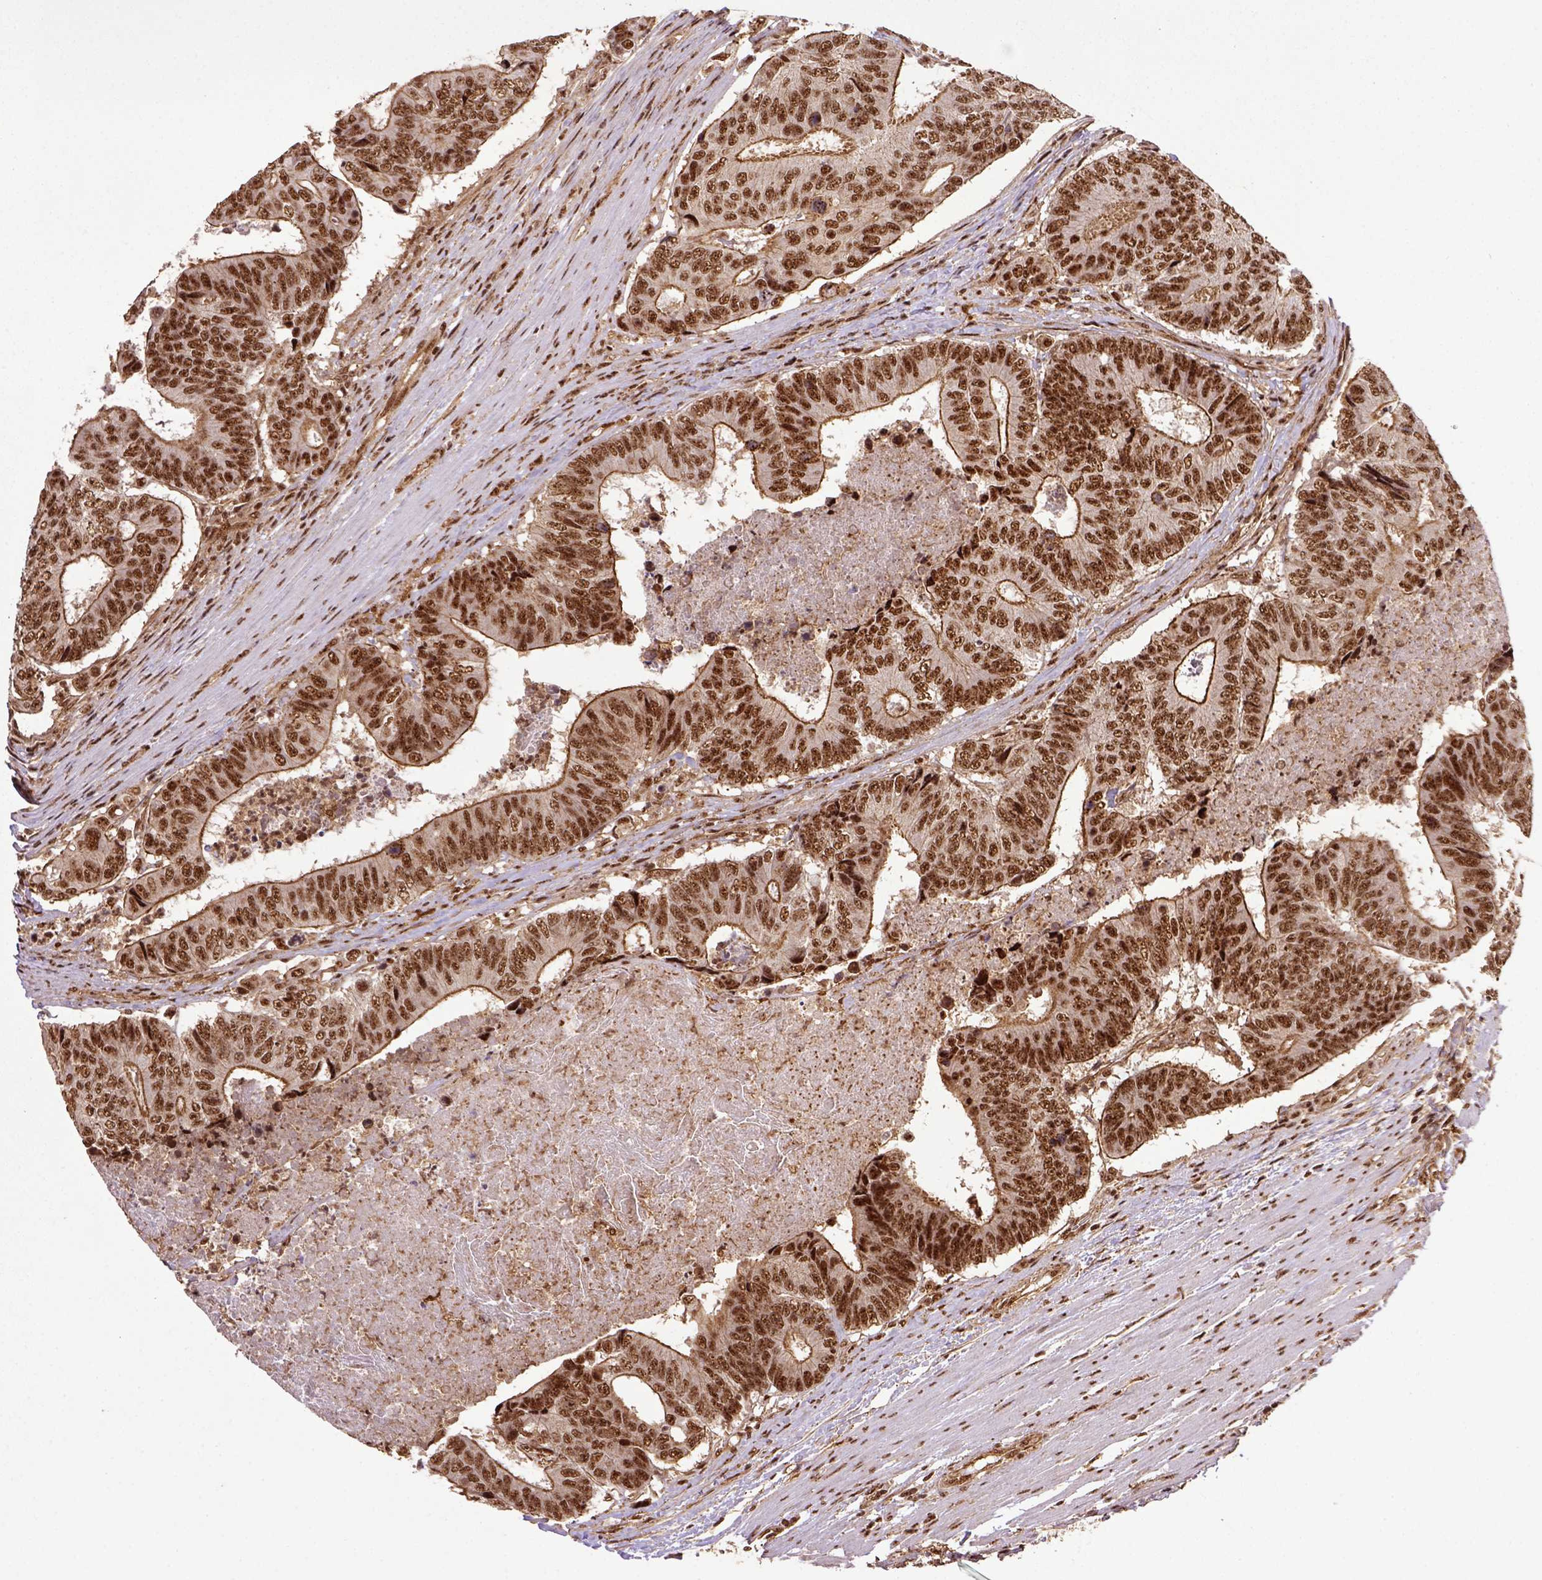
{"staining": {"intensity": "strong", "quantity": ">75%", "location": "nuclear"}, "tissue": "colorectal cancer", "cell_type": "Tumor cells", "image_type": "cancer", "snomed": [{"axis": "morphology", "description": "Adenocarcinoma, NOS"}, {"axis": "topography", "description": "Colon"}], "caption": "Protein analysis of colorectal cancer tissue reveals strong nuclear staining in approximately >75% of tumor cells.", "gene": "PPIG", "patient": {"sex": "female", "age": 48}}